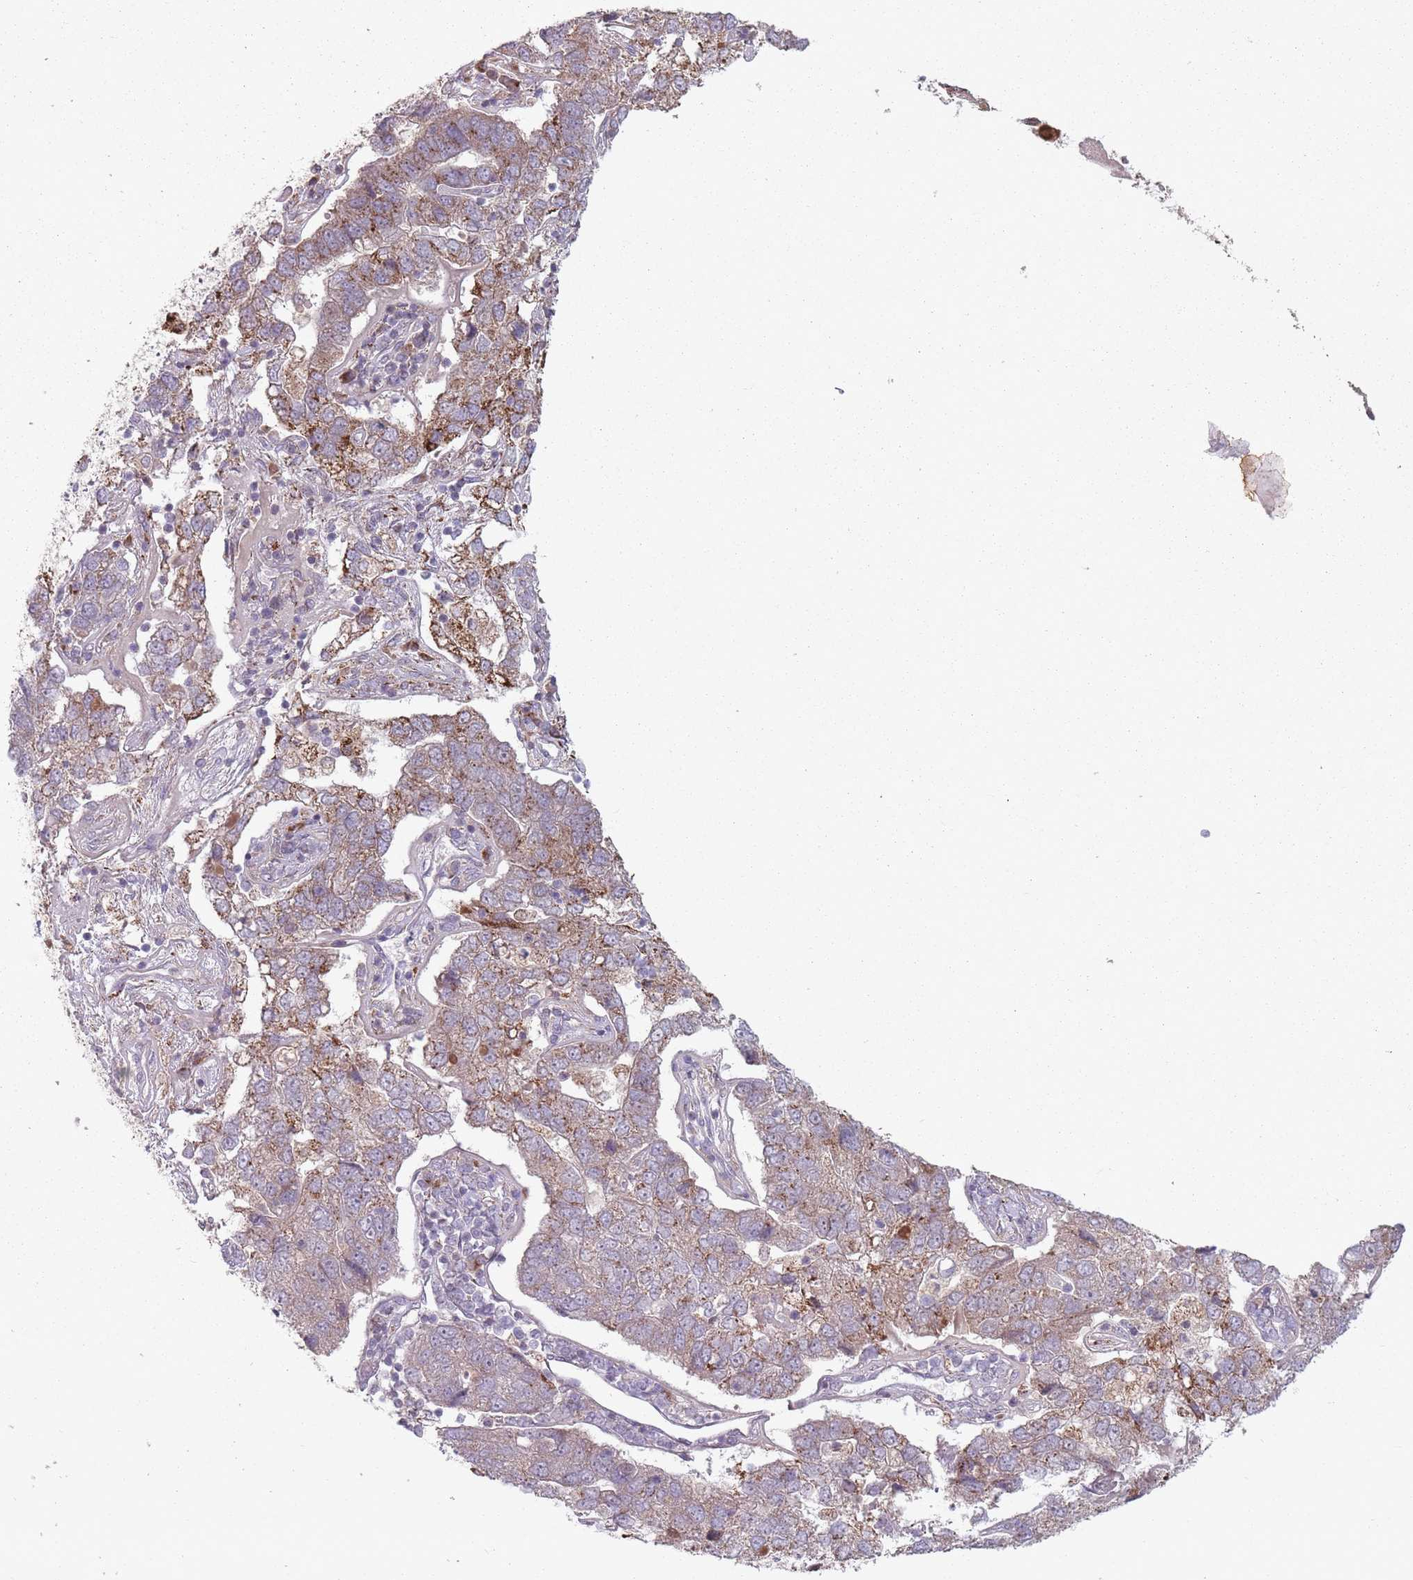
{"staining": {"intensity": "moderate", "quantity": "25%-75%", "location": "cytoplasmic/membranous"}, "tissue": "pancreatic cancer", "cell_type": "Tumor cells", "image_type": "cancer", "snomed": [{"axis": "morphology", "description": "Adenocarcinoma, NOS"}, {"axis": "topography", "description": "Pancreas"}], "caption": "DAB (3,3'-diaminobenzidine) immunohistochemical staining of human adenocarcinoma (pancreatic) shows moderate cytoplasmic/membranous protein staining in about 25%-75% of tumor cells. (DAB (3,3'-diaminobenzidine) IHC, brown staining for protein, blue staining for nuclei).", "gene": "OR10Q1", "patient": {"sex": "female", "age": 61}}